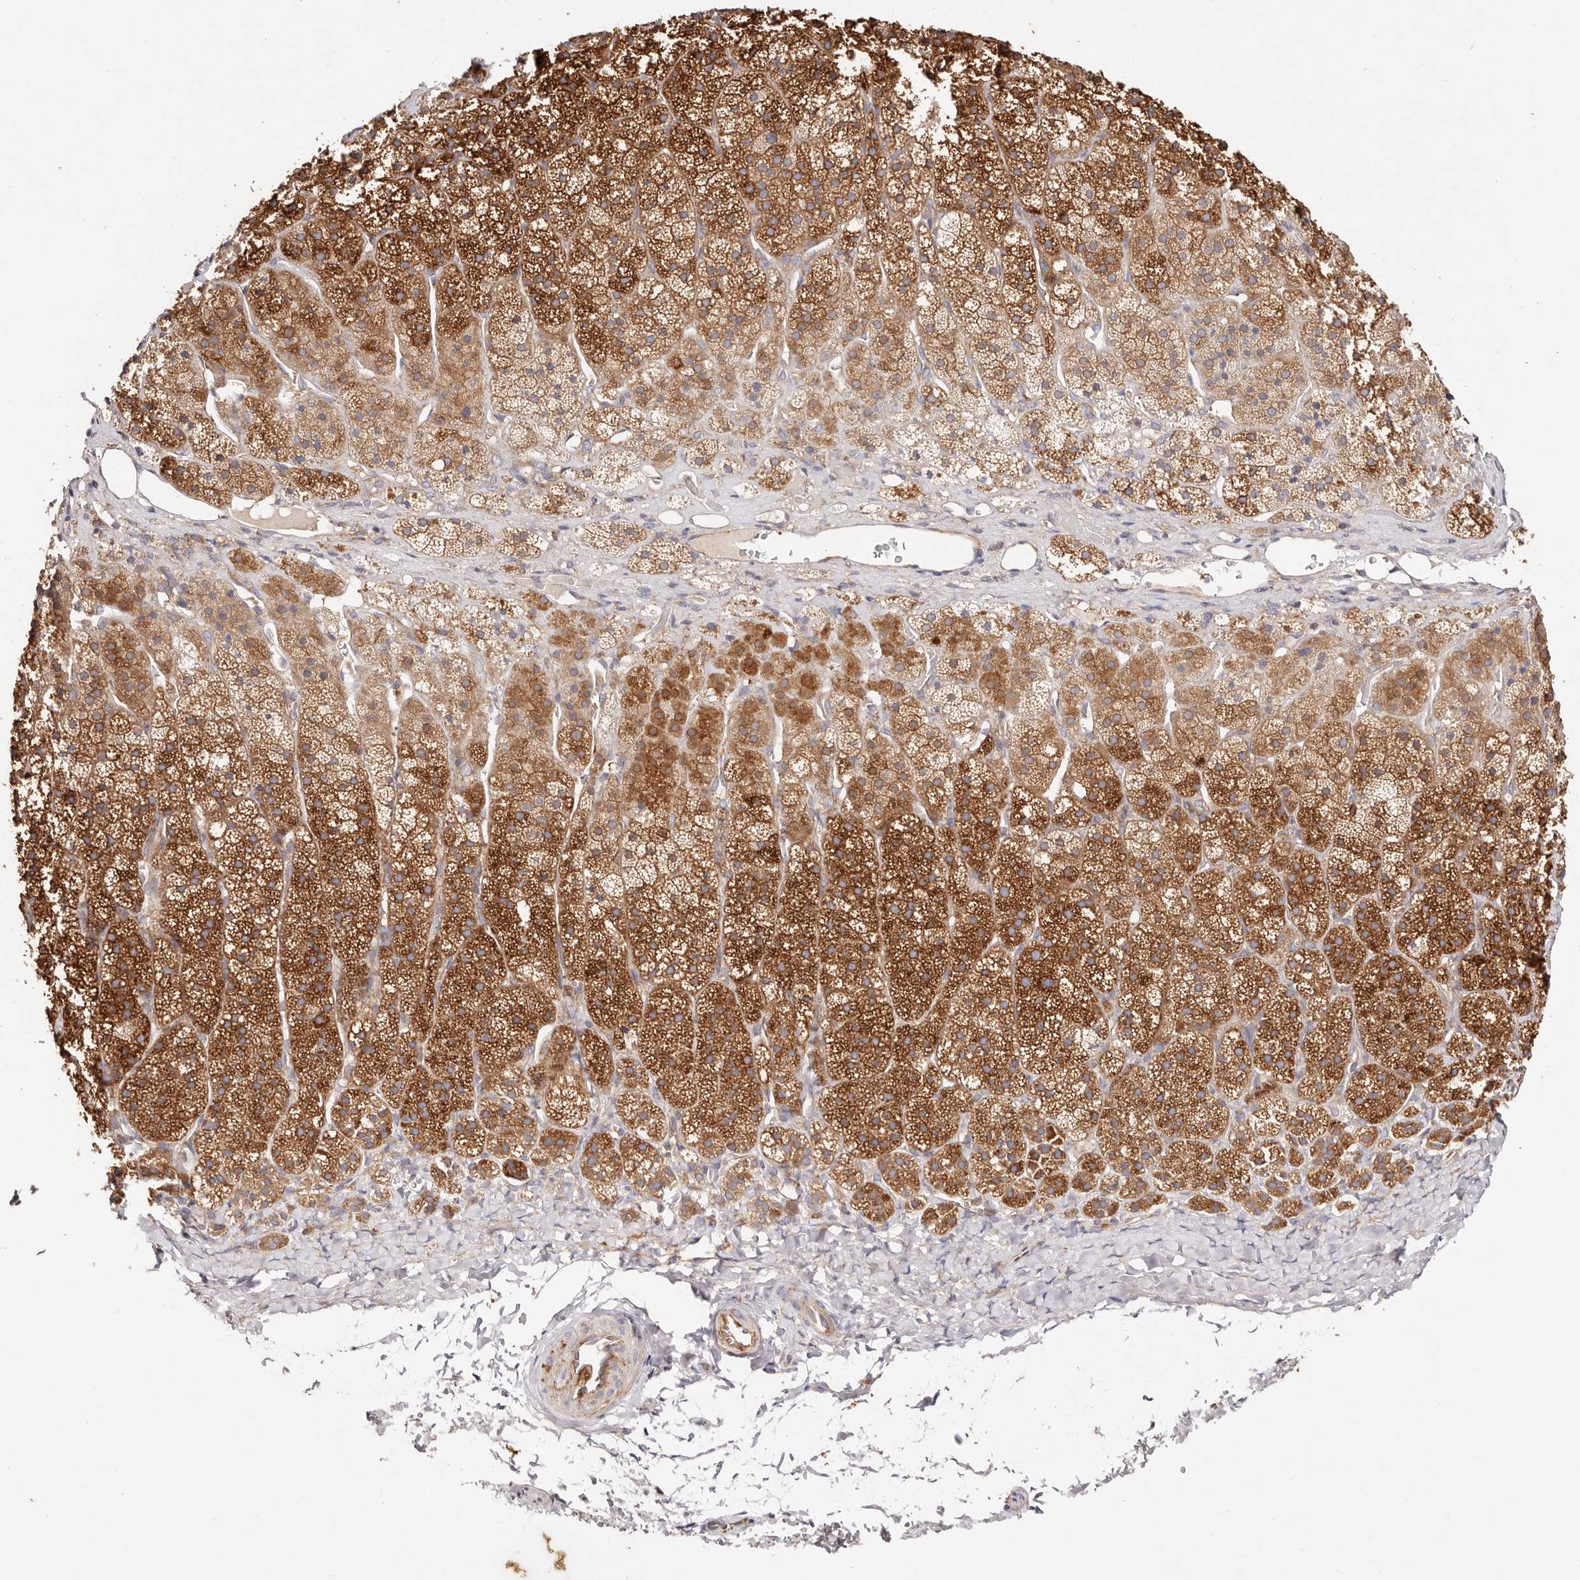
{"staining": {"intensity": "strong", "quantity": ">75%", "location": "cytoplasmic/membranous"}, "tissue": "adrenal gland", "cell_type": "Glandular cells", "image_type": "normal", "snomed": [{"axis": "morphology", "description": "Normal tissue, NOS"}, {"axis": "topography", "description": "Adrenal gland"}], "caption": "Protein expression analysis of normal adrenal gland reveals strong cytoplasmic/membranous expression in approximately >75% of glandular cells. (Brightfield microscopy of DAB IHC at high magnification).", "gene": "GNA13", "patient": {"sex": "female", "age": 44}}